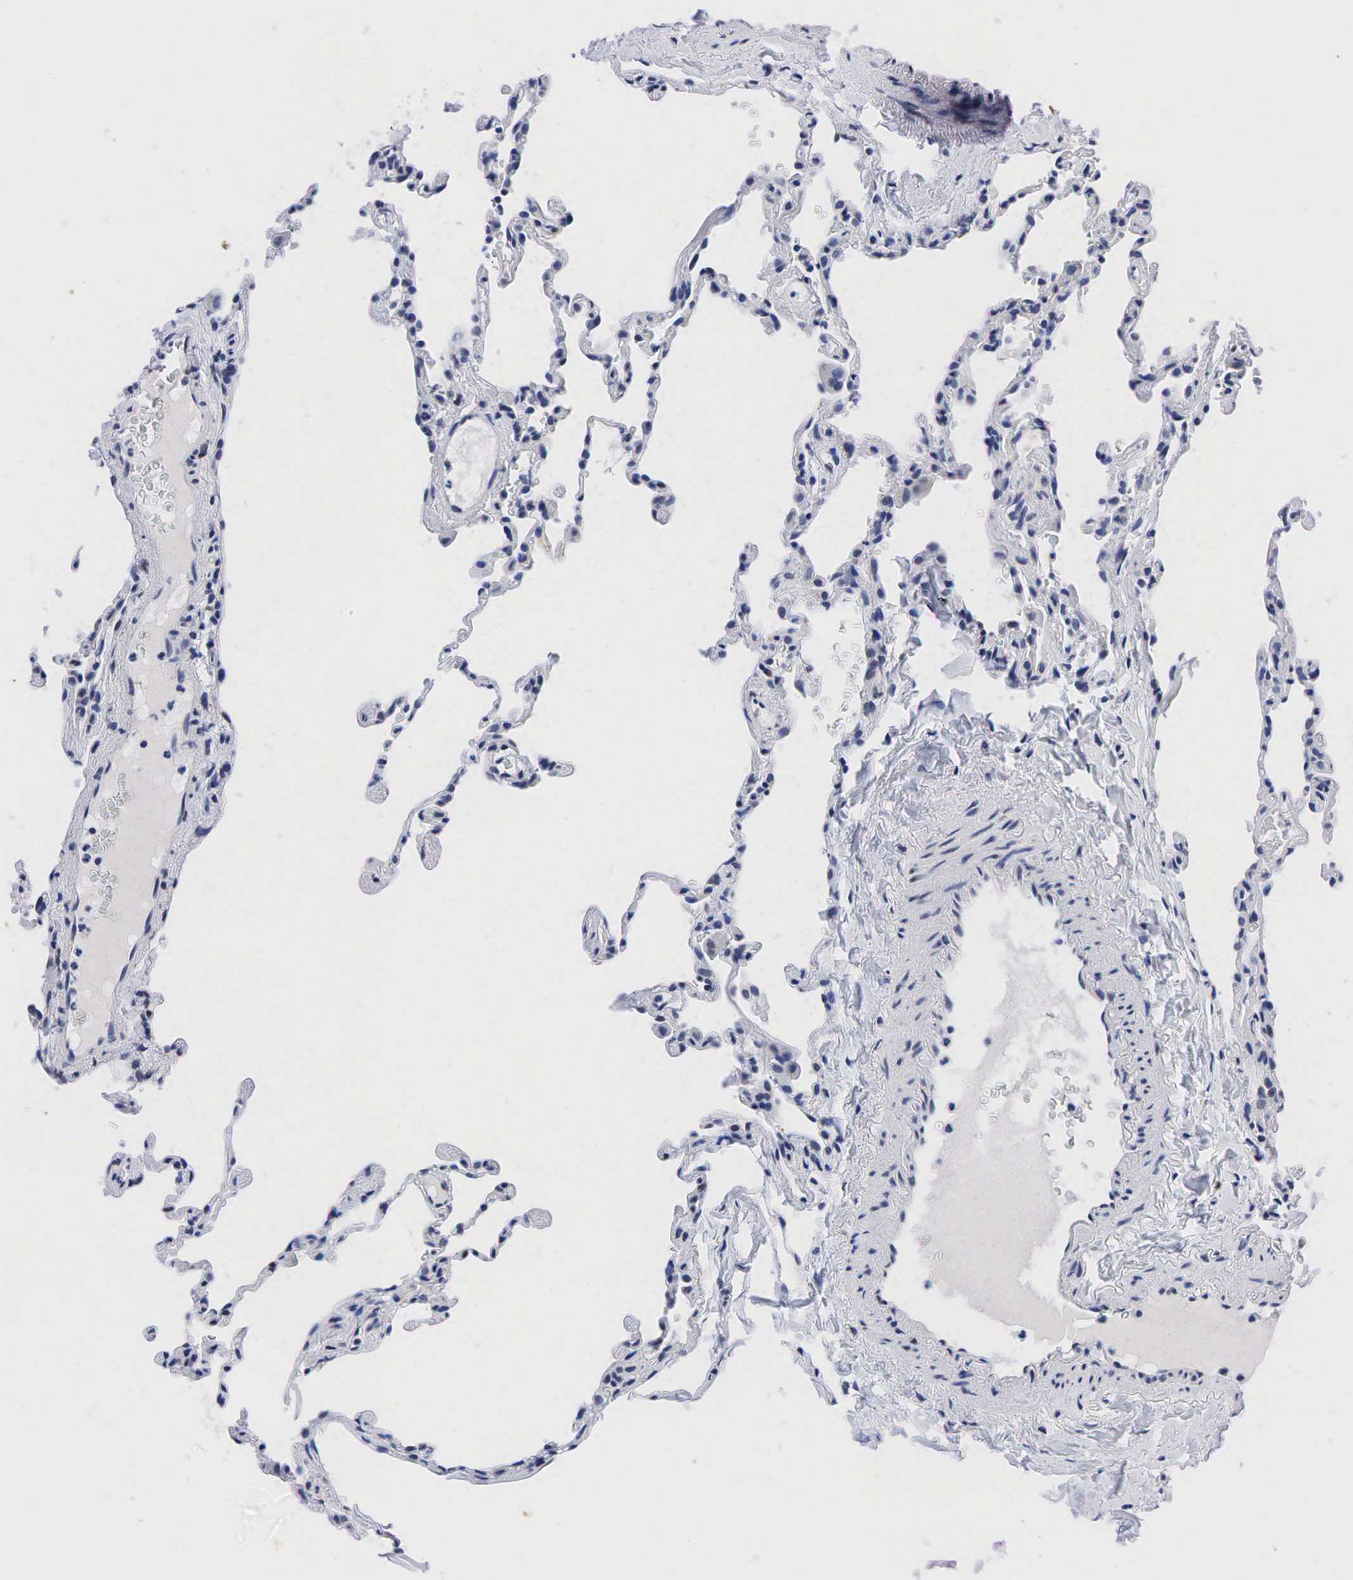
{"staining": {"intensity": "weak", "quantity": "<25%", "location": "nuclear"}, "tissue": "lung", "cell_type": "Alveolar cells", "image_type": "normal", "snomed": [{"axis": "morphology", "description": "Normal tissue, NOS"}, {"axis": "topography", "description": "Lung"}], "caption": "Histopathology image shows no protein positivity in alveolar cells of benign lung. (Stains: DAB (3,3'-diaminobenzidine) IHC with hematoxylin counter stain, Microscopy: brightfield microscopy at high magnification).", "gene": "PGR", "patient": {"sex": "female", "age": 61}}